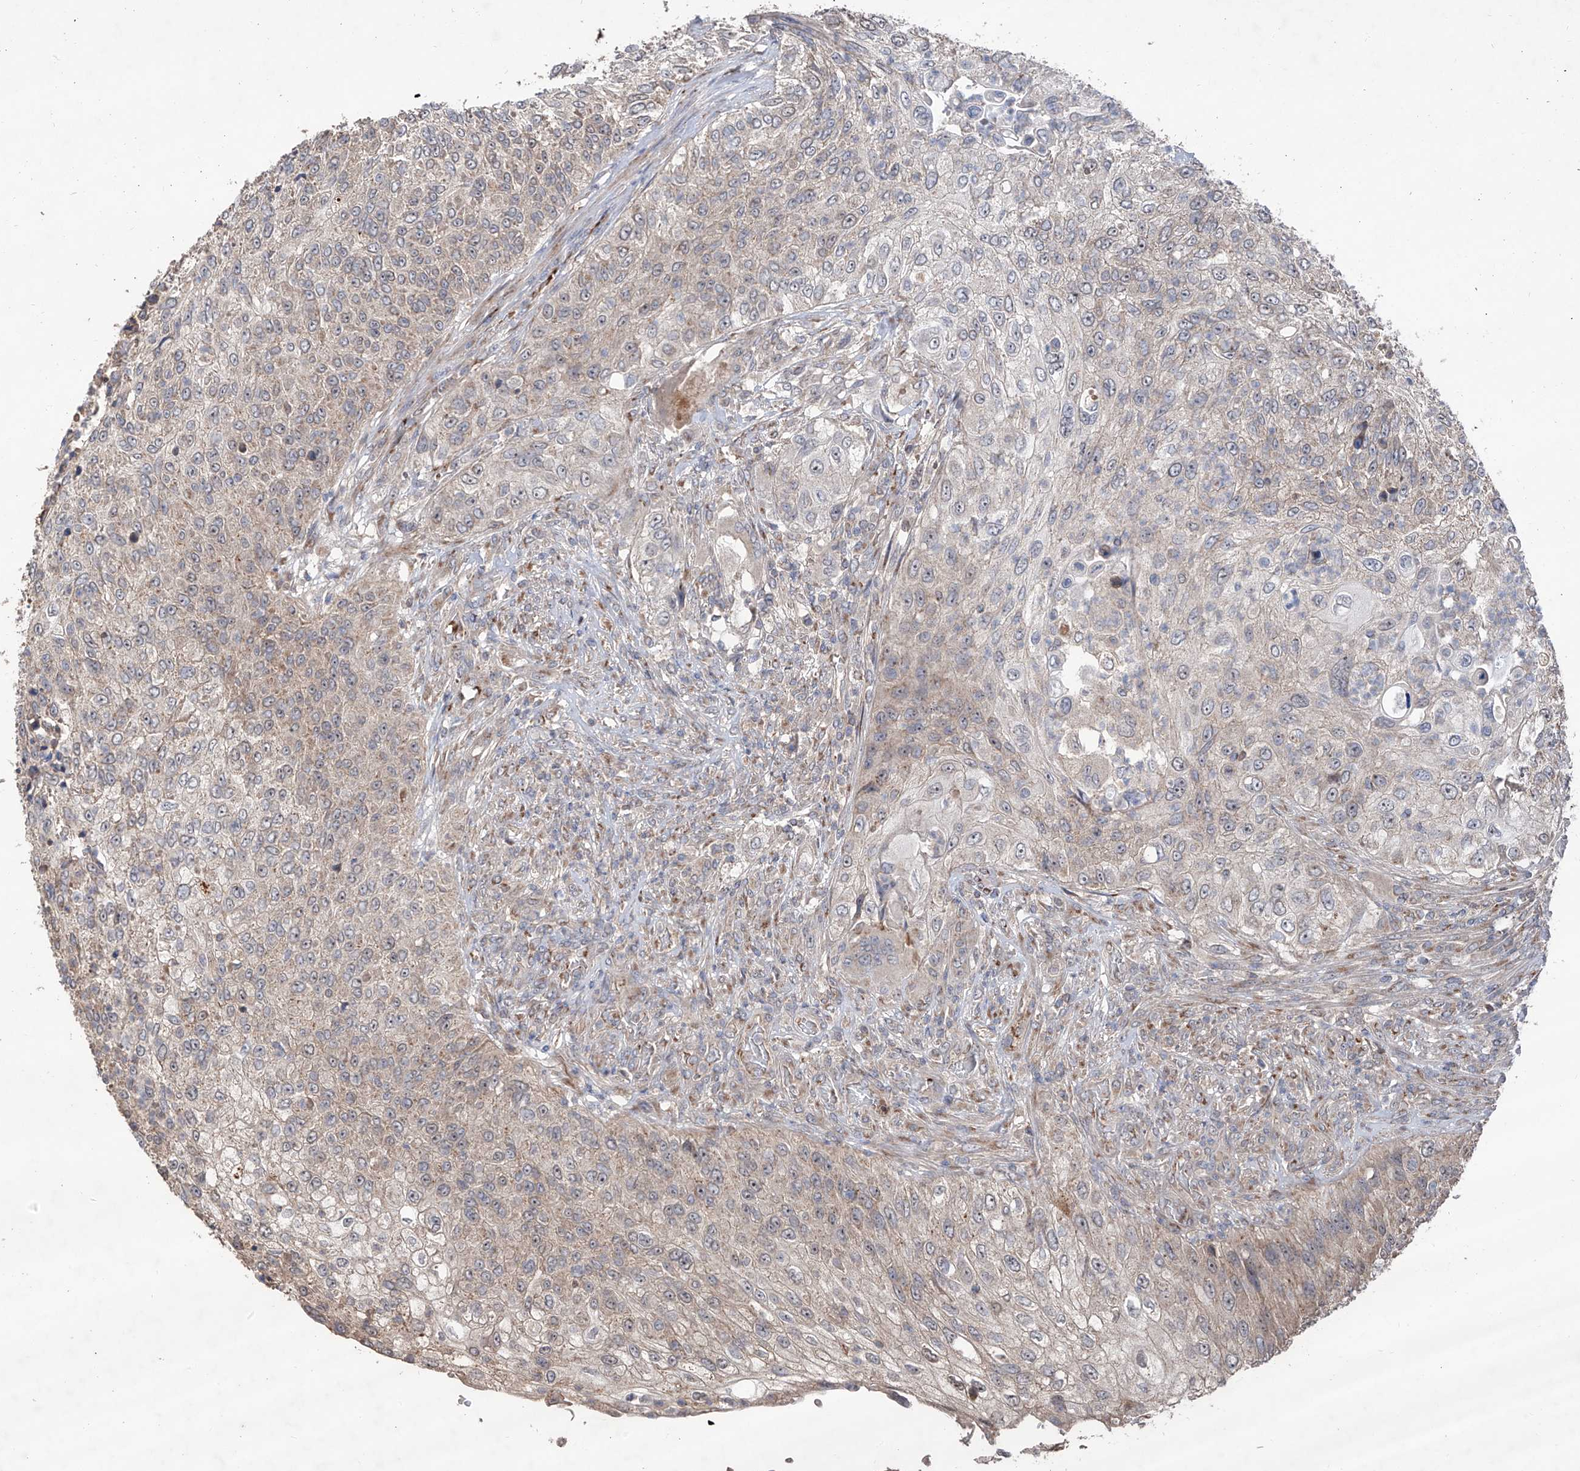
{"staining": {"intensity": "negative", "quantity": "none", "location": "none"}, "tissue": "urothelial cancer", "cell_type": "Tumor cells", "image_type": "cancer", "snomed": [{"axis": "morphology", "description": "Urothelial carcinoma, High grade"}, {"axis": "topography", "description": "Urinary bladder"}], "caption": "This is an immunohistochemistry (IHC) micrograph of urothelial cancer. There is no staining in tumor cells.", "gene": "EDN1", "patient": {"sex": "female", "age": 60}}